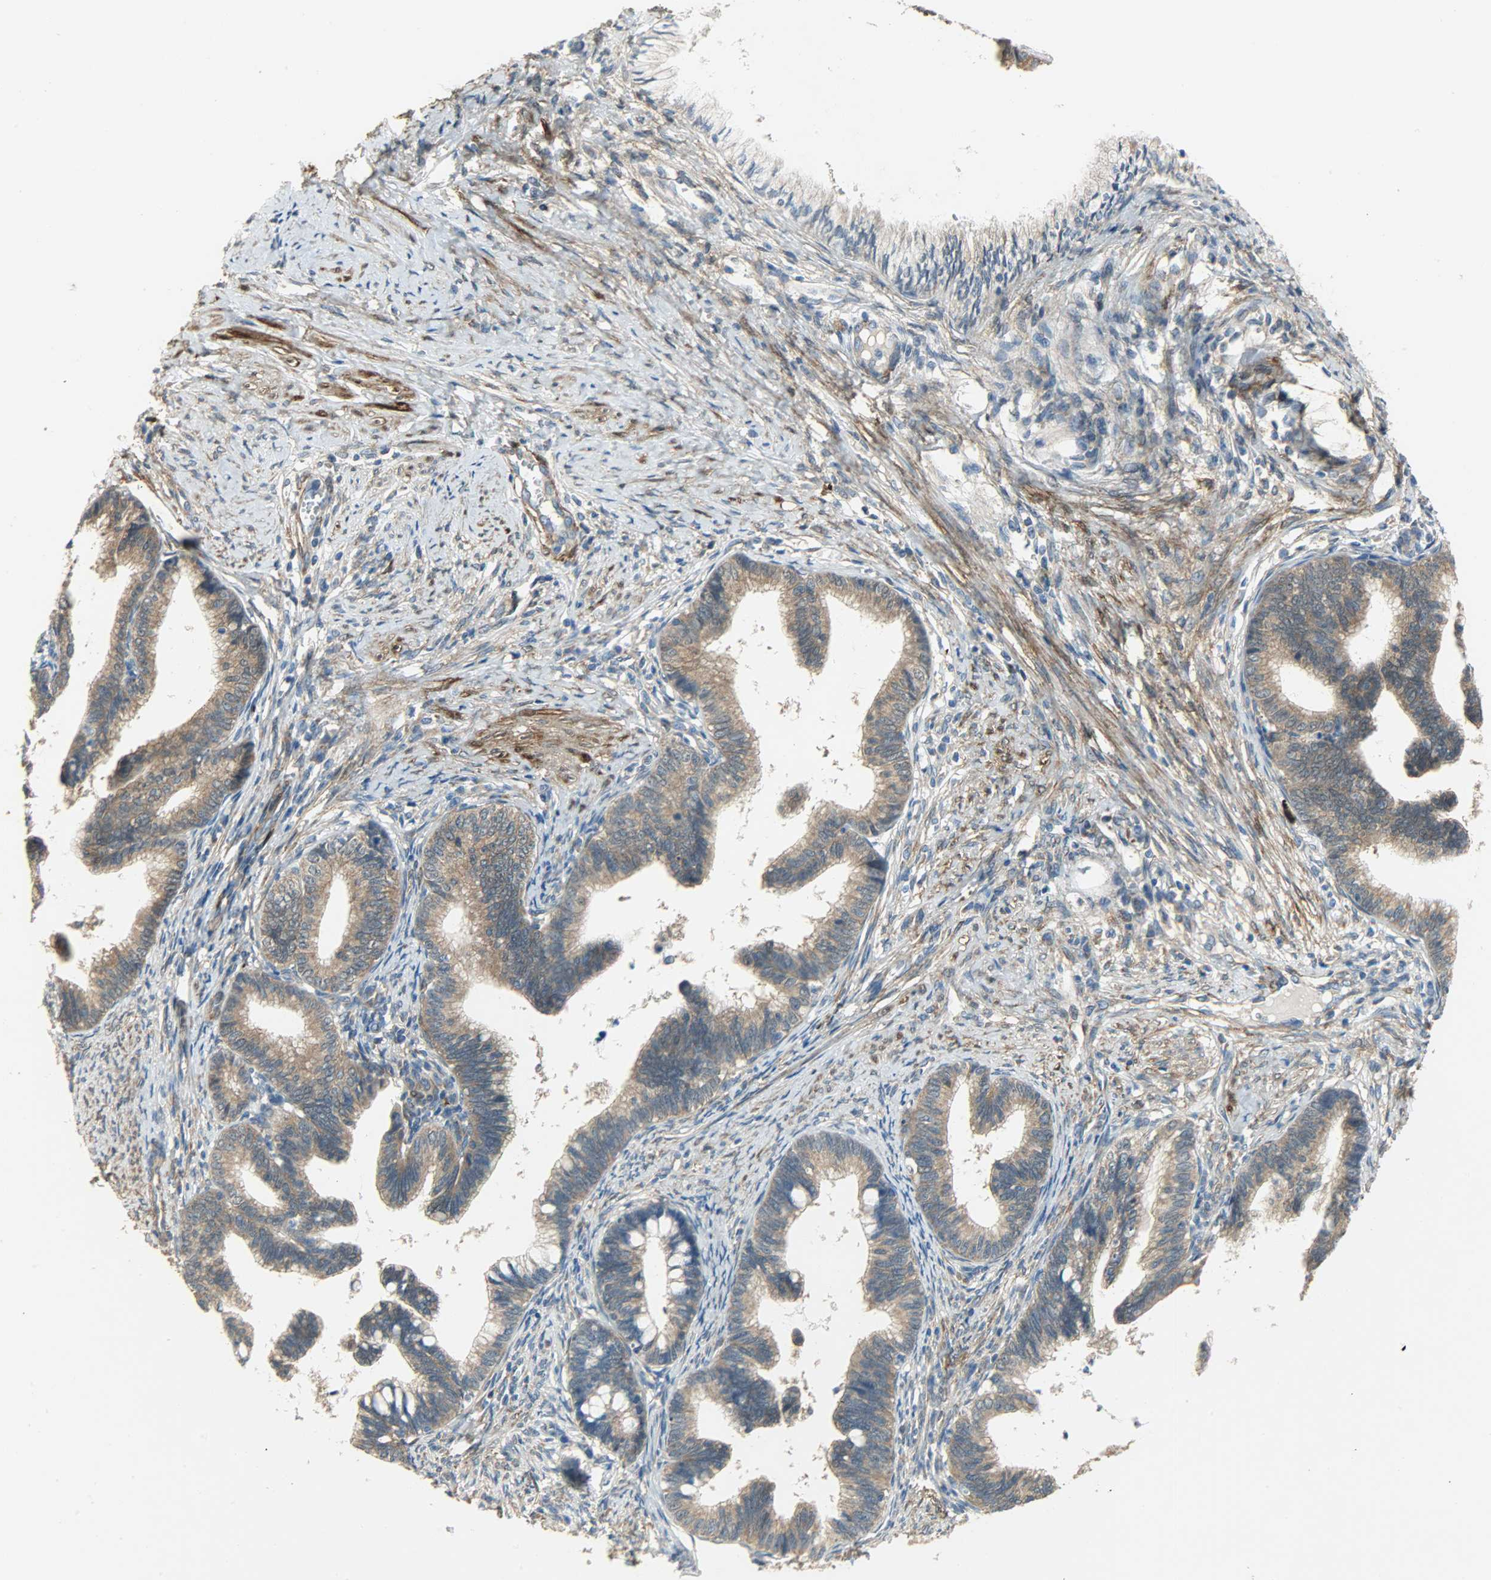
{"staining": {"intensity": "moderate", "quantity": ">75%", "location": "cytoplasmic/membranous"}, "tissue": "cervical cancer", "cell_type": "Tumor cells", "image_type": "cancer", "snomed": [{"axis": "morphology", "description": "Adenocarcinoma, NOS"}, {"axis": "topography", "description": "Cervix"}], "caption": "Human adenocarcinoma (cervical) stained with a protein marker shows moderate staining in tumor cells.", "gene": "C1orf198", "patient": {"sex": "female", "age": 36}}